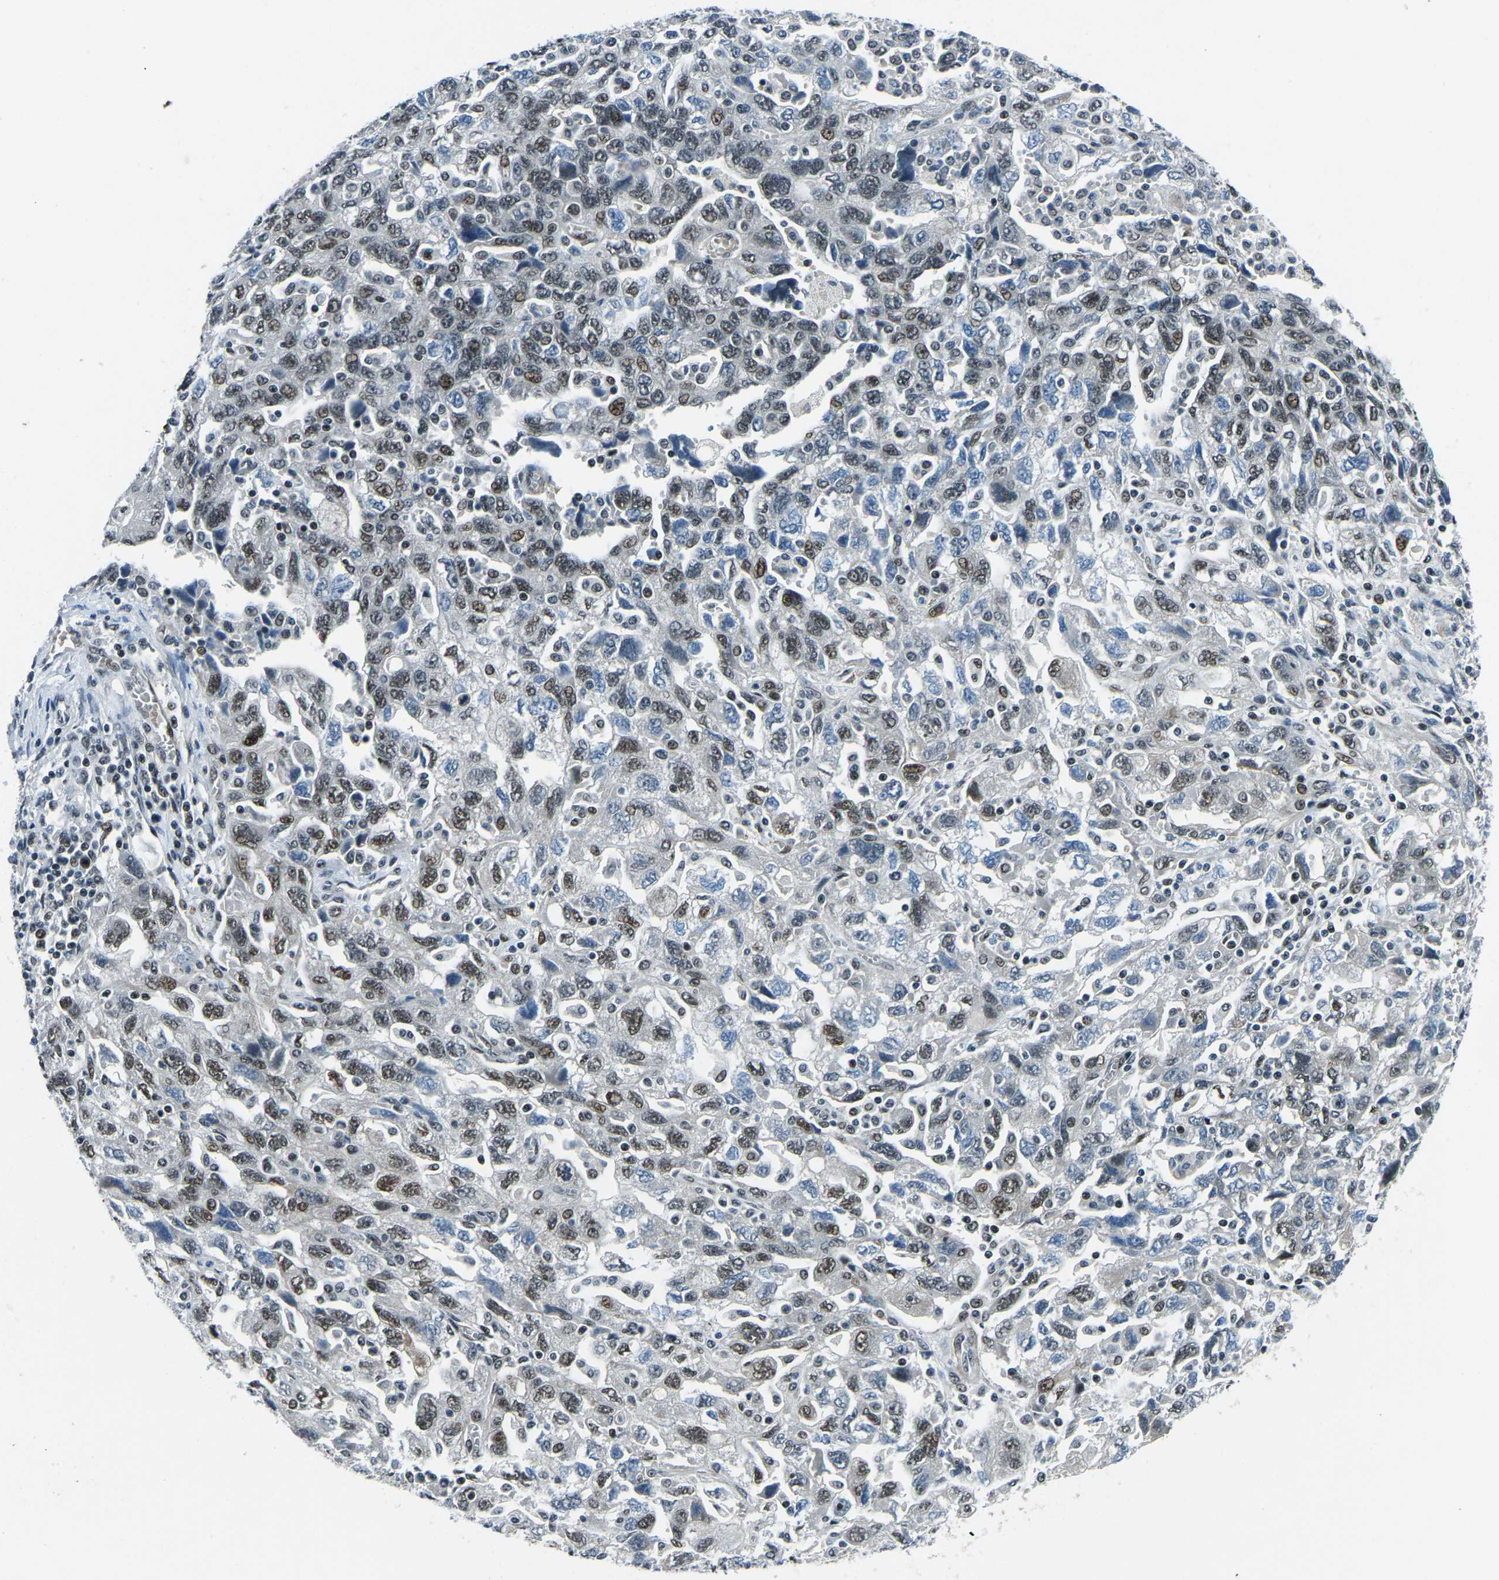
{"staining": {"intensity": "moderate", "quantity": "25%-75%", "location": "nuclear"}, "tissue": "ovarian cancer", "cell_type": "Tumor cells", "image_type": "cancer", "snomed": [{"axis": "morphology", "description": "Carcinoma, NOS"}, {"axis": "morphology", "description": "Cystadenocarcinoma, serous, NOS"}, {"axis": "topography", "description": "Ovary"}], "caption": "This histopathology image displays immunohistochemistry staining of human ovarian cancer, with medium moderate nuclear positivity in about 25%-75% of tumor cells.", "gene": "PRCC", "patient": {"sex": "female", "age": 69}}